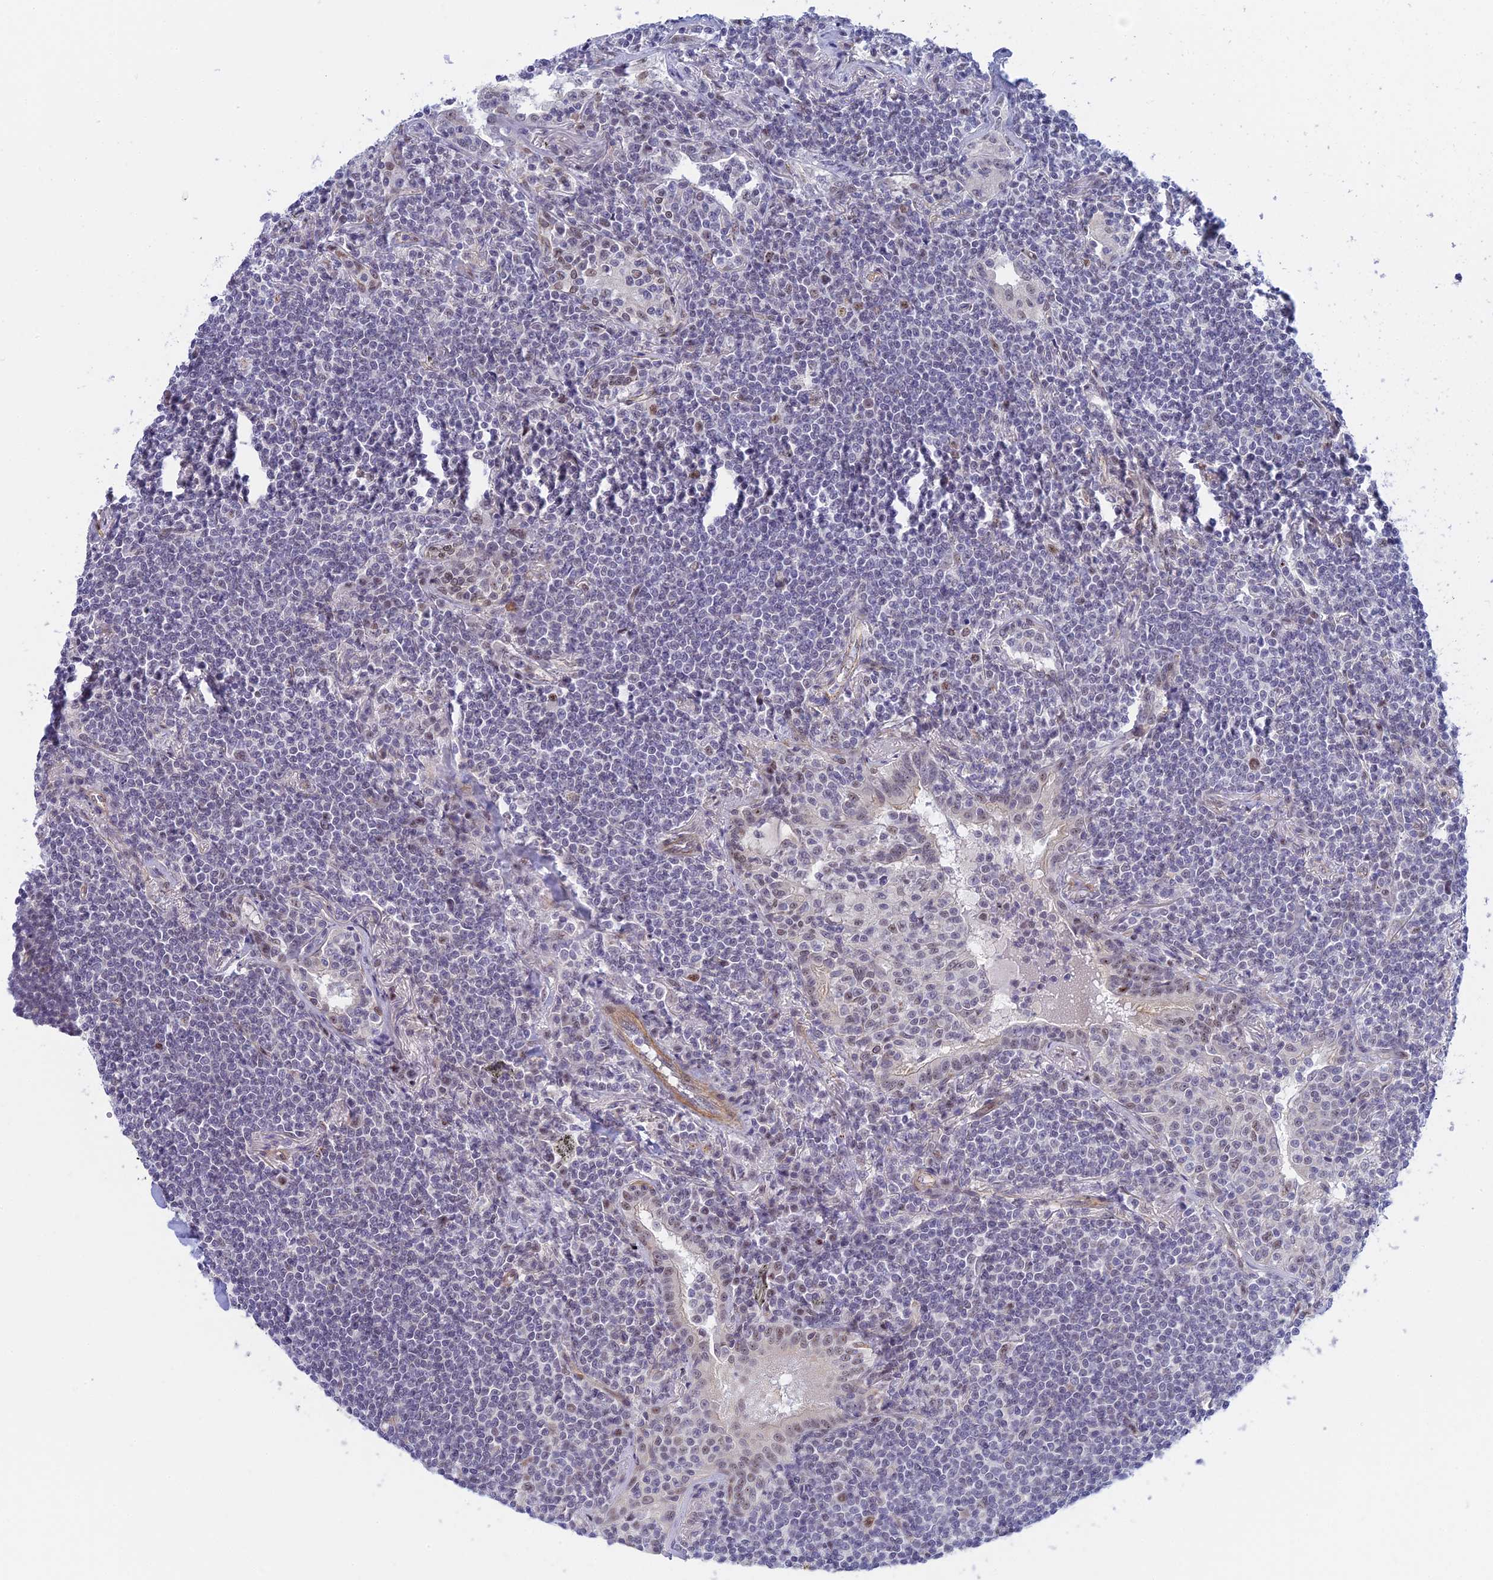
{"staining": {"intensity": "negative", "quantity": "none", "location": "none"}, "tissue": "lymphoma", "cell_type": "Tumor cells", "image_type": "cancer", "snomed": [{"axis": "morphology", "description": "Malignant lymphoma, non-Hodgkin's type, Low grade"}, {"axis": "topography", "description": "Lung"}], "caption": "This is a photomicrograph of immunohistochemistry (IHC) staining of malignant lymphoma, non-Hodgkin's type (low-grade), which shows no positivity in tumor cells. (Brightfield microscopy of DAB IHC at high magnification).", "gene": "CFAP92", "patient": {"sex": "female", "age": 71}}